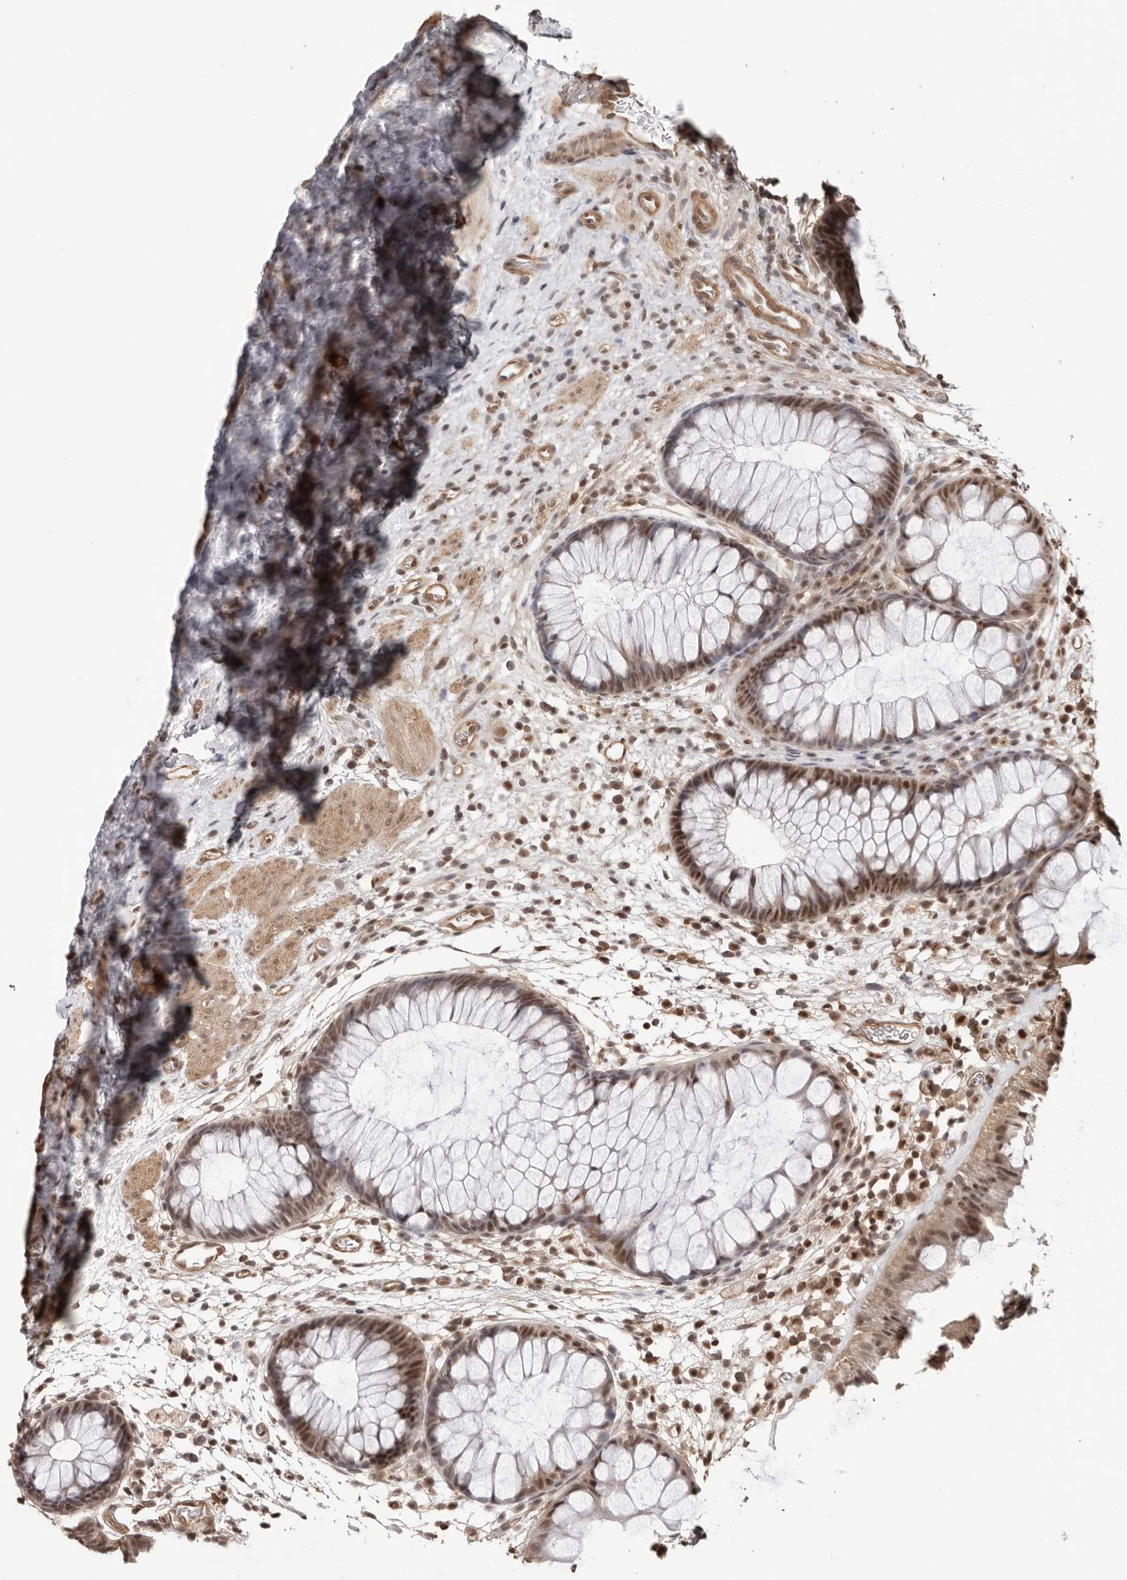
{"staining": {"intensity": "moderate", "quantity": ">75%", "location": "cytoplasmic/membranous,nuclear"}, "tissue": "colon", "cell_type": "Endothelial cells", "image_type": "normal", "snomed": [{"axis": "morphology", "description": "Normal tissue, NOS"}, {"axis": "topography", "description": "Colon"}], "caption": "The immunohistochemical stain highlights moderate cytoplasmic/membranous,nuclear staining in endothelial cells of benign colon.", "gene": "SDE2", "patient": {"sex": "female", "age": 62}}